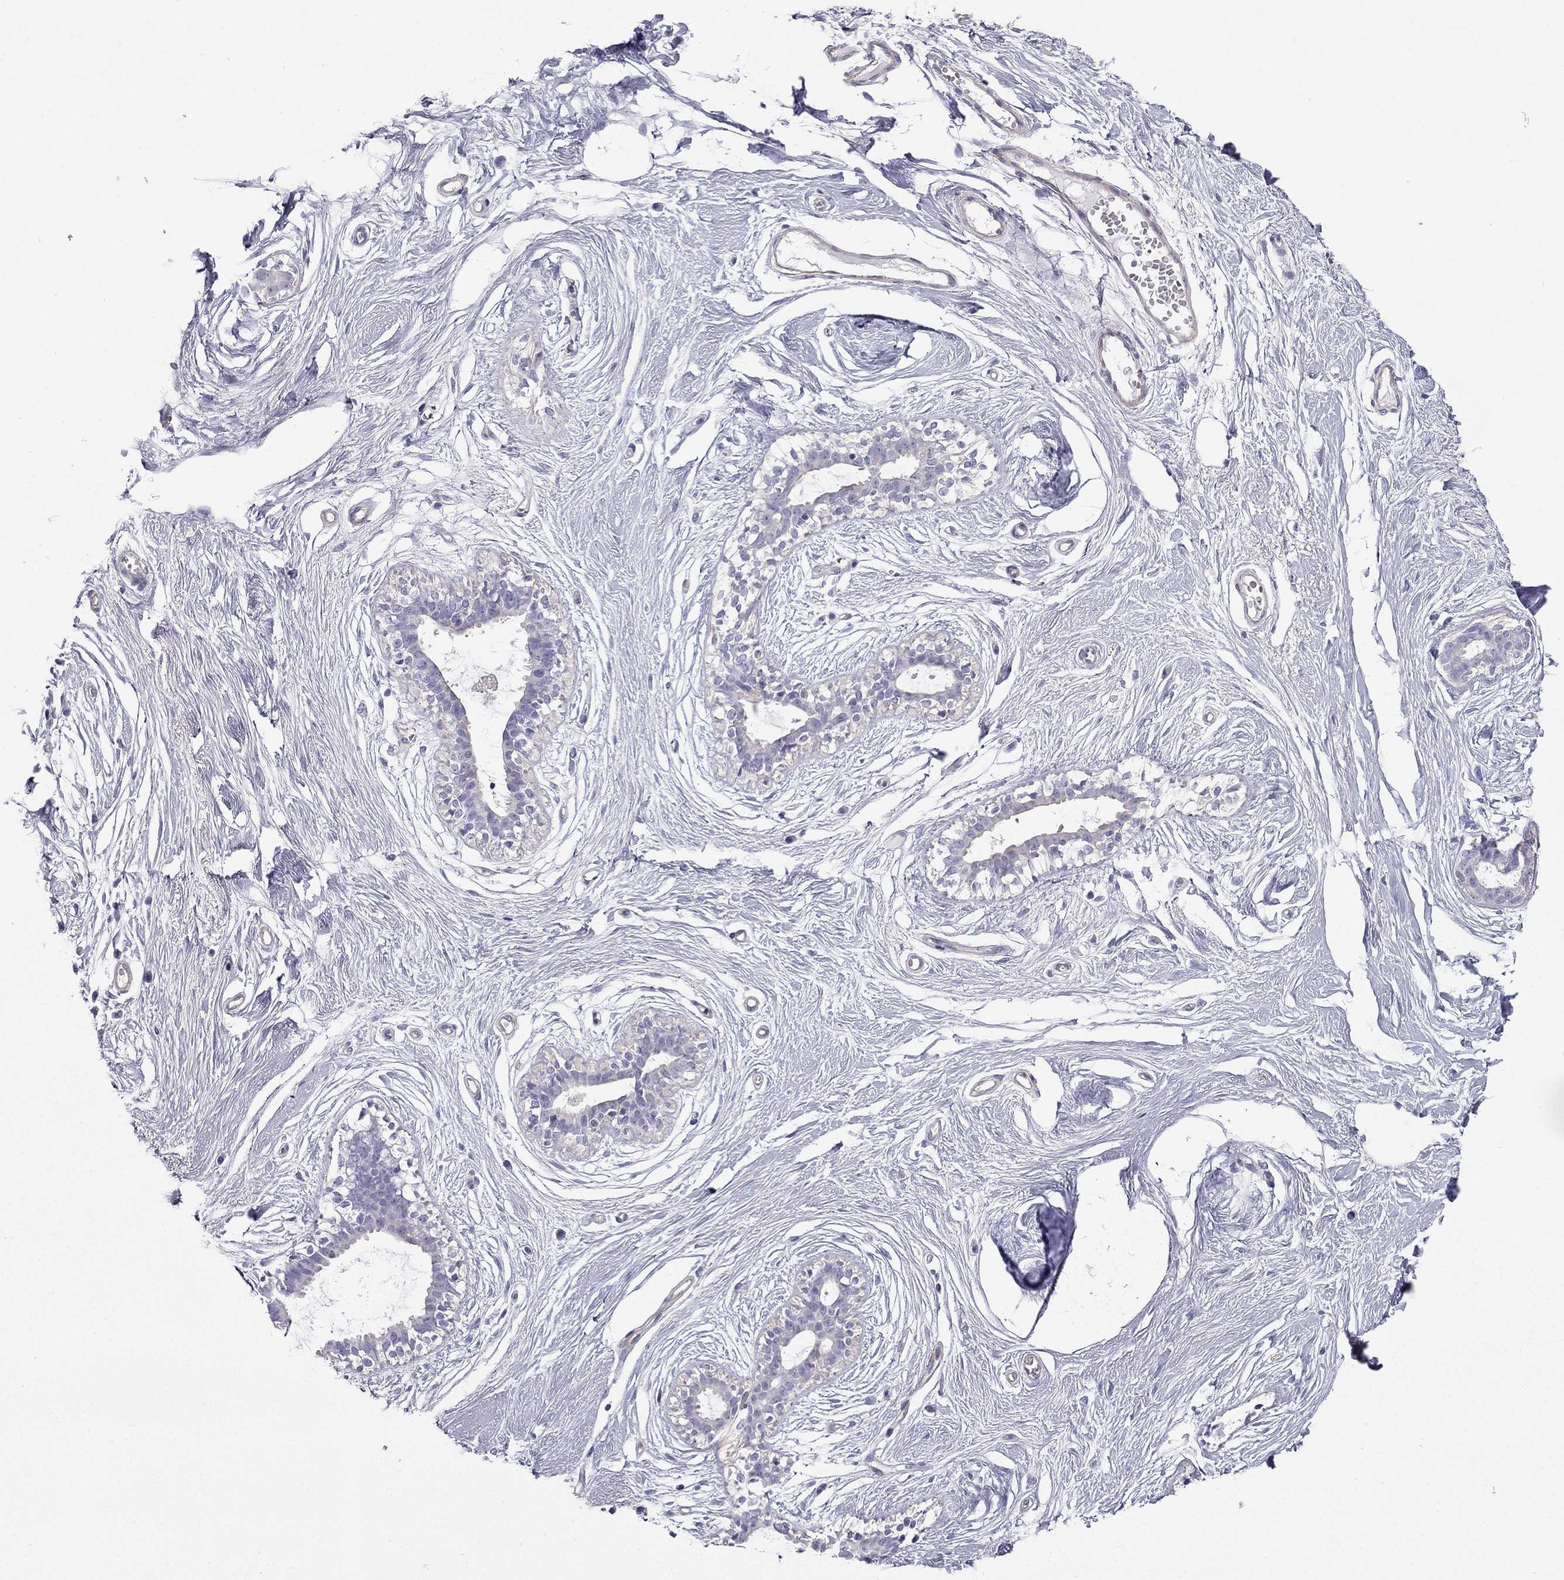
{"staining": {"intensity": "negative", "quantity": "none", "location": "none"}, "tissue": "breast", "cell_type": "Adipocytes", "image_type": "normal", "snomed": [{"axis": "morphology", "description": "Normal tissue, NOS"}, {"axis": "topography", "description": "Breast"}], "caption": "Adipocytes show no significant protein staining in normal breast.", "gene": "GJA8", "patient": {"sex": "female", "age": 49}}